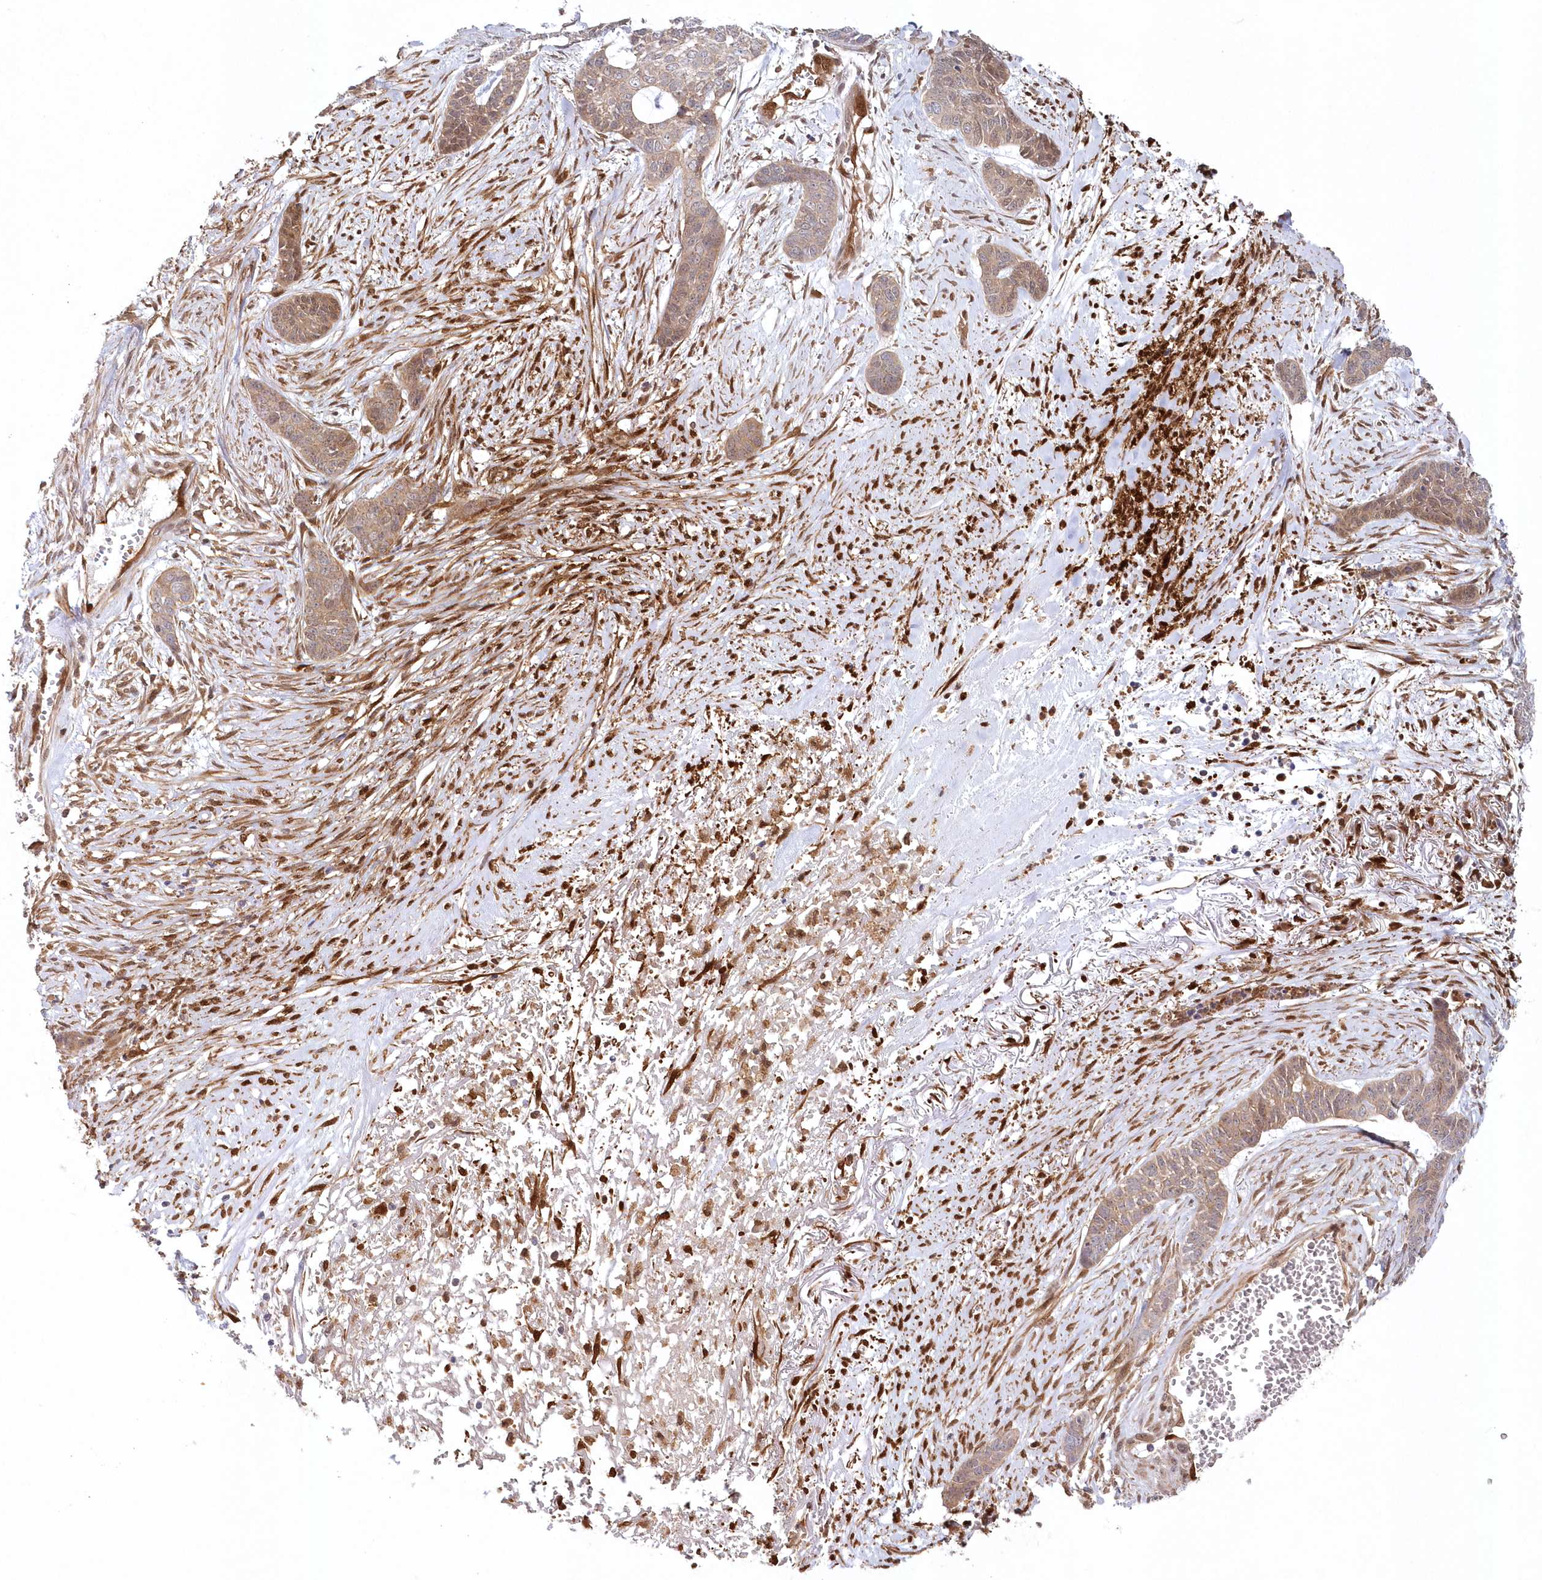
{"staining": {"intensity": "moderate", "quantity": "25%-75%", "location": "cytoplasmic/membranous,nuclear"}, "tissue": "skin cancer", "cell_type": "Tumor cells", "image_type": "cancer", "snomed": [{"axis": "morphology", "description": "Basal cell carcinoma"}, {"axis": "topography", "description": "Skin"}], "caption": "Brown immunohistochemical staining in human skin cancer shows moderate cytoplasmic/membranous and nuclear positivity in approximately 25%-75% of tumor cells.", "gene": "GBE1", "patient": {"sex": "female", "age": 64}}